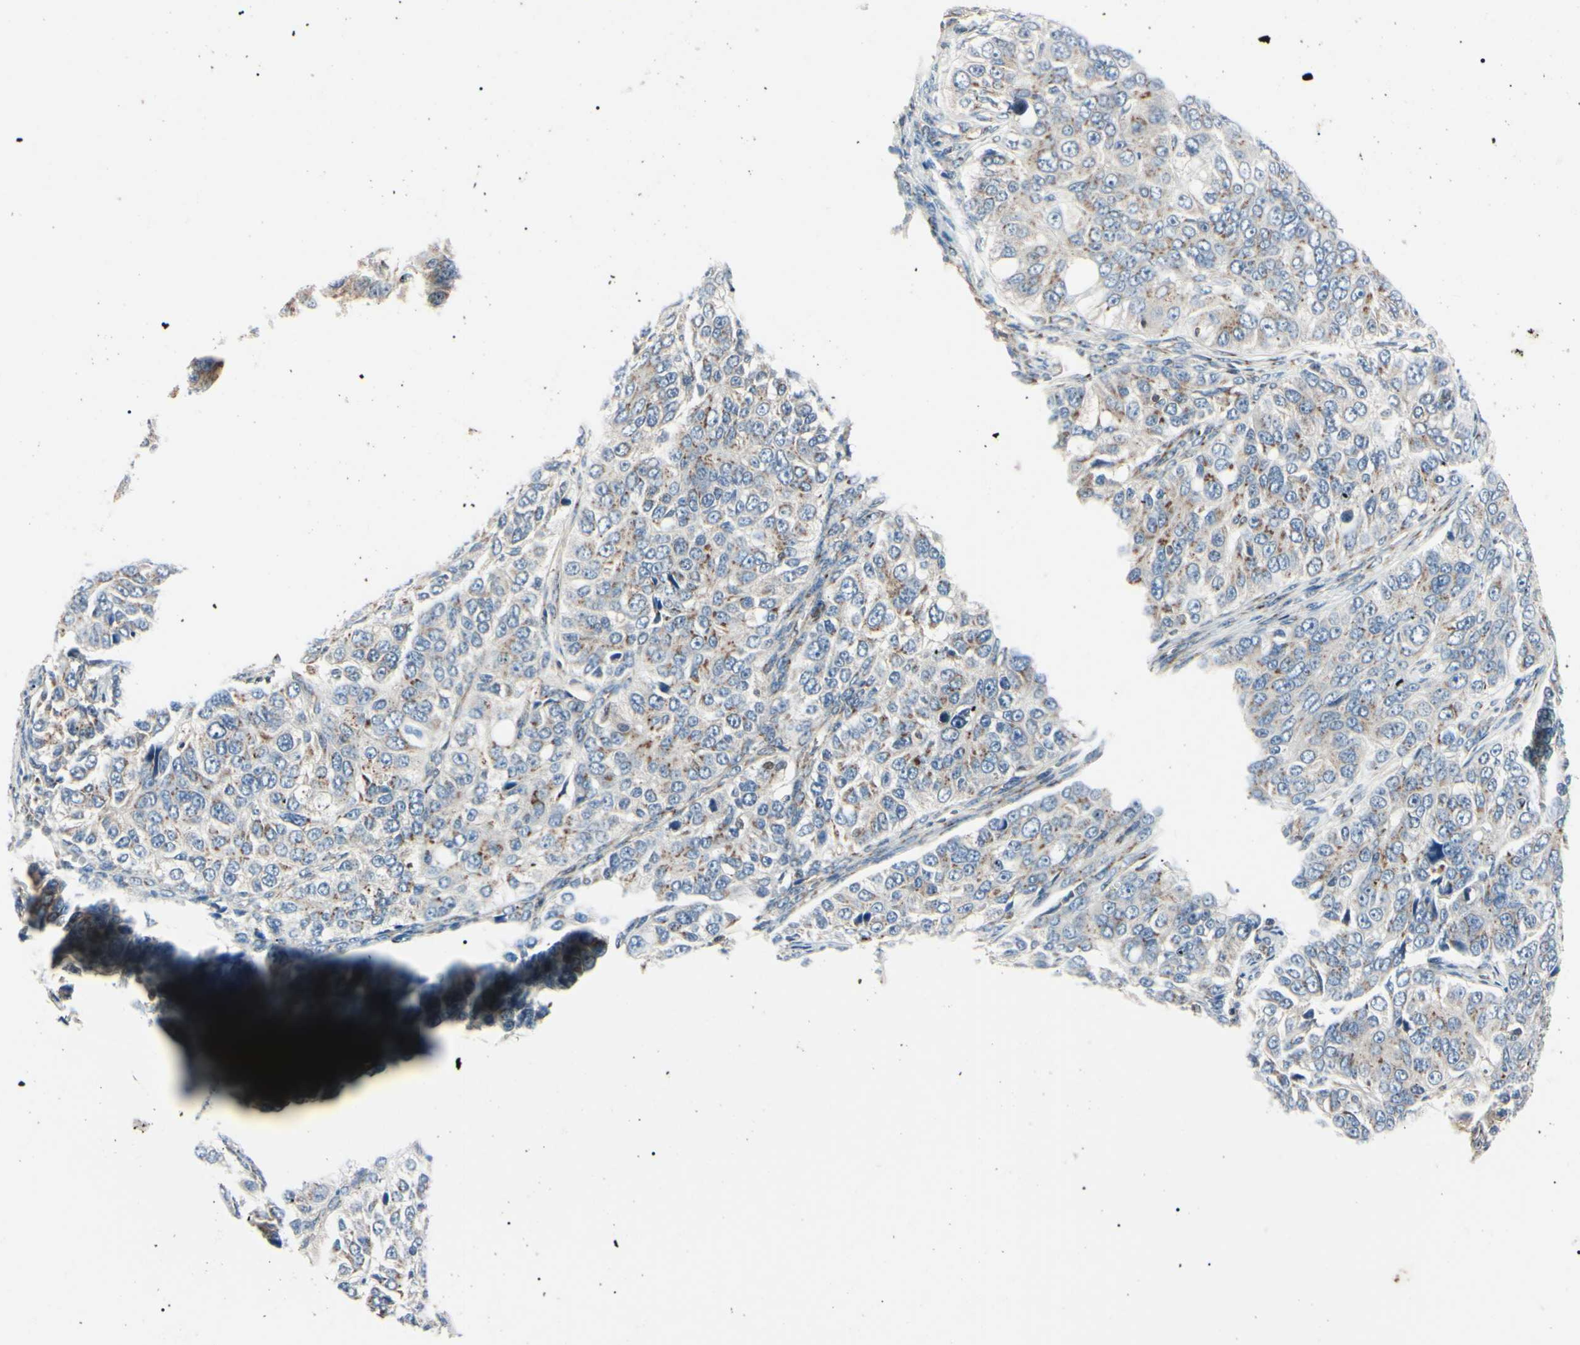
{"staining": {"intensity": "moderate", "quantity": ">75%", "location": "cytoplasmic/membranous"}, "tissue": "ovarian cancer", "cell_type": "Tumor cells", "image_type": "cancer", "snomed": [{"axis": "morphology", "description": "Carcinoma, endometroid"}, {"axis": "topography", "description": "Ovary"}], "caption": "Endometroid carcinoma (ovarian) stained with IHC shows moderate cytoplasmic/membranous positivity in about >75% of tumor cells. (Brightfield microscopy of DAB IHC at high magnification).", "gene": "MAPRE1", "patient": {"sex": "female", "age": 51}}